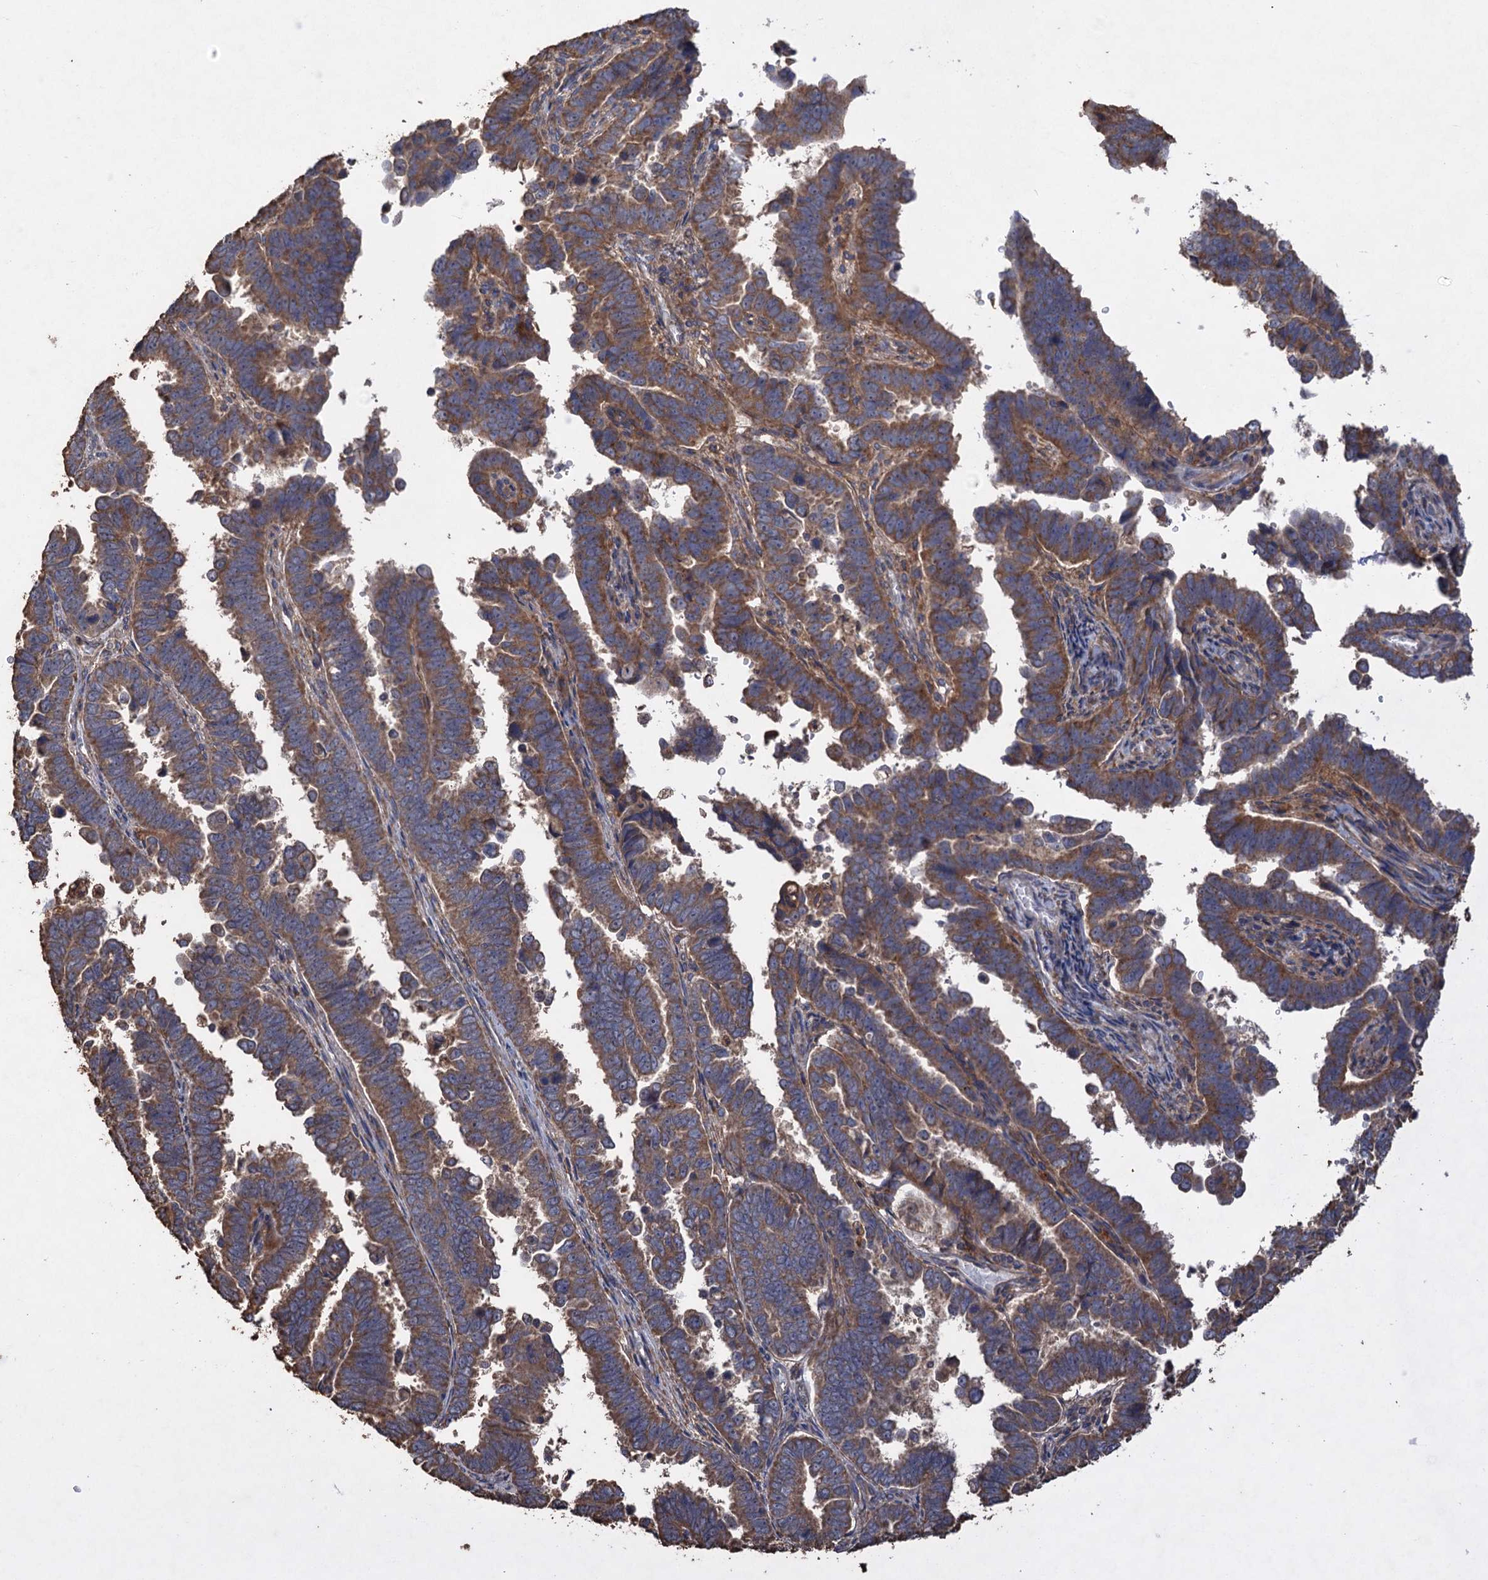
{"staining": {"intensity": "moderate", "quantity": ">75%", "location": "cytoplasmic/membranous"}, "tissue": "endometrial cancer", "cell_type": "Tumor cells", "image_type": "cancer", "snomed": [{"axis": "morphology", "description": "Adenocarcinoma, NOS"}, {"axis": "topography", "description": "Endometrium"}], "caption": "This micrograph demonstrates adenocarcinoma (endometrial) stained with immunohistochemistry (IHC) to label a protein in brown. The cytoplasmic/membranous of tumor cells show moderate positivity for the protein. Nuclei are counter-stained blue.", "gene": "SCUBE3", "patient": {"sex": "female", "age": 75}}